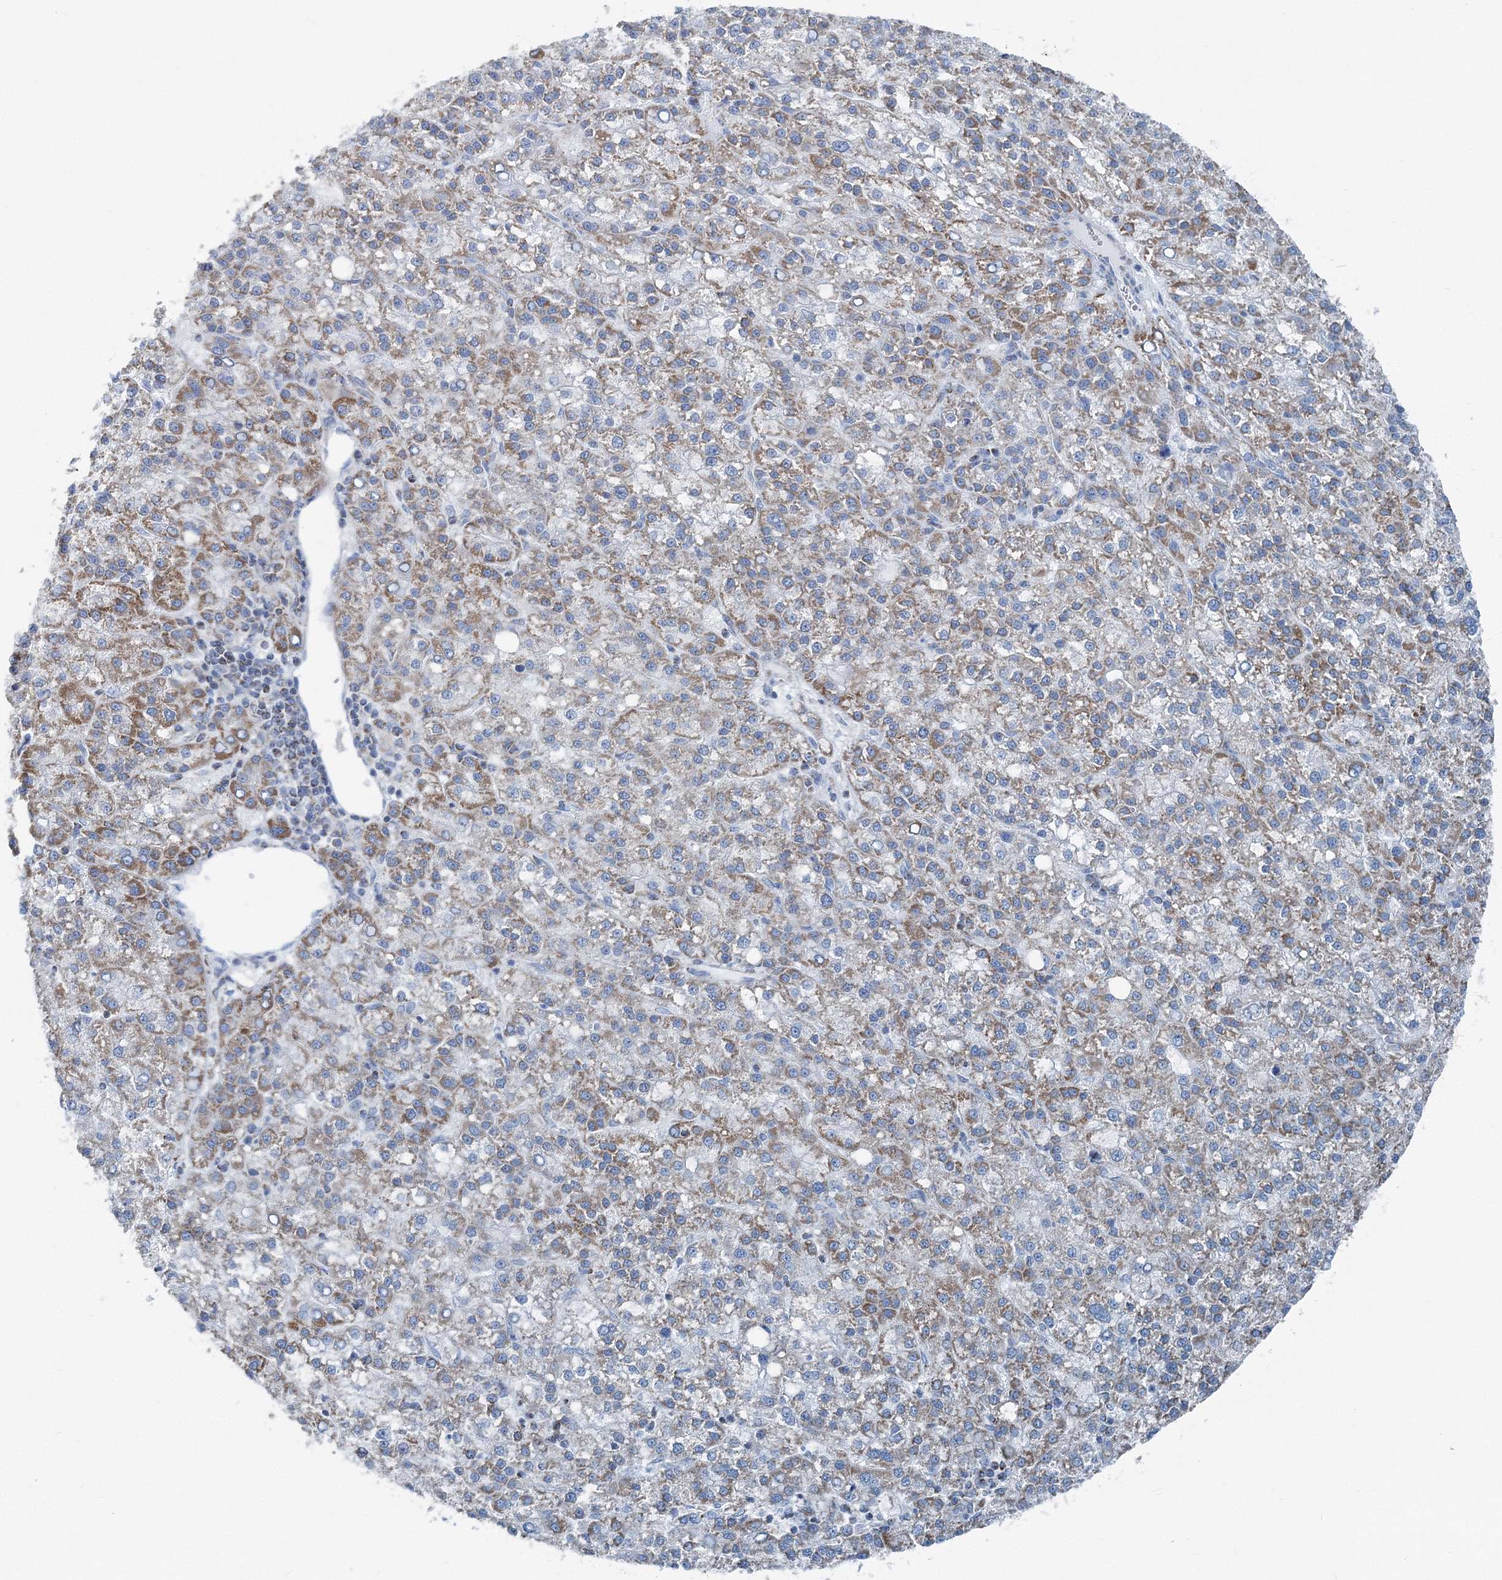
{"staining": {"intensity": "moderate", "quantity": ">75%", "location": "cytoplasmic/membranous"}, "tissue": "liver cancer", "cell_type": "Tumor cells", "image_type": "cancer", "snomed": [{"axis": "morphology", "description": "Carcinoma, Hepatocellular, NOS"}, {"axis": "topography", "description": "Liver"}], "caption": "This is a photomicrograph of immunohistochemistry staining of liver cancer (hepatocellular carcinoma), which shows moderate positivity in the cytoplasmic/membranous of tumor cells.", "gene": "GABARAPL2", "patient": {"sex": "female", "age": 58}}